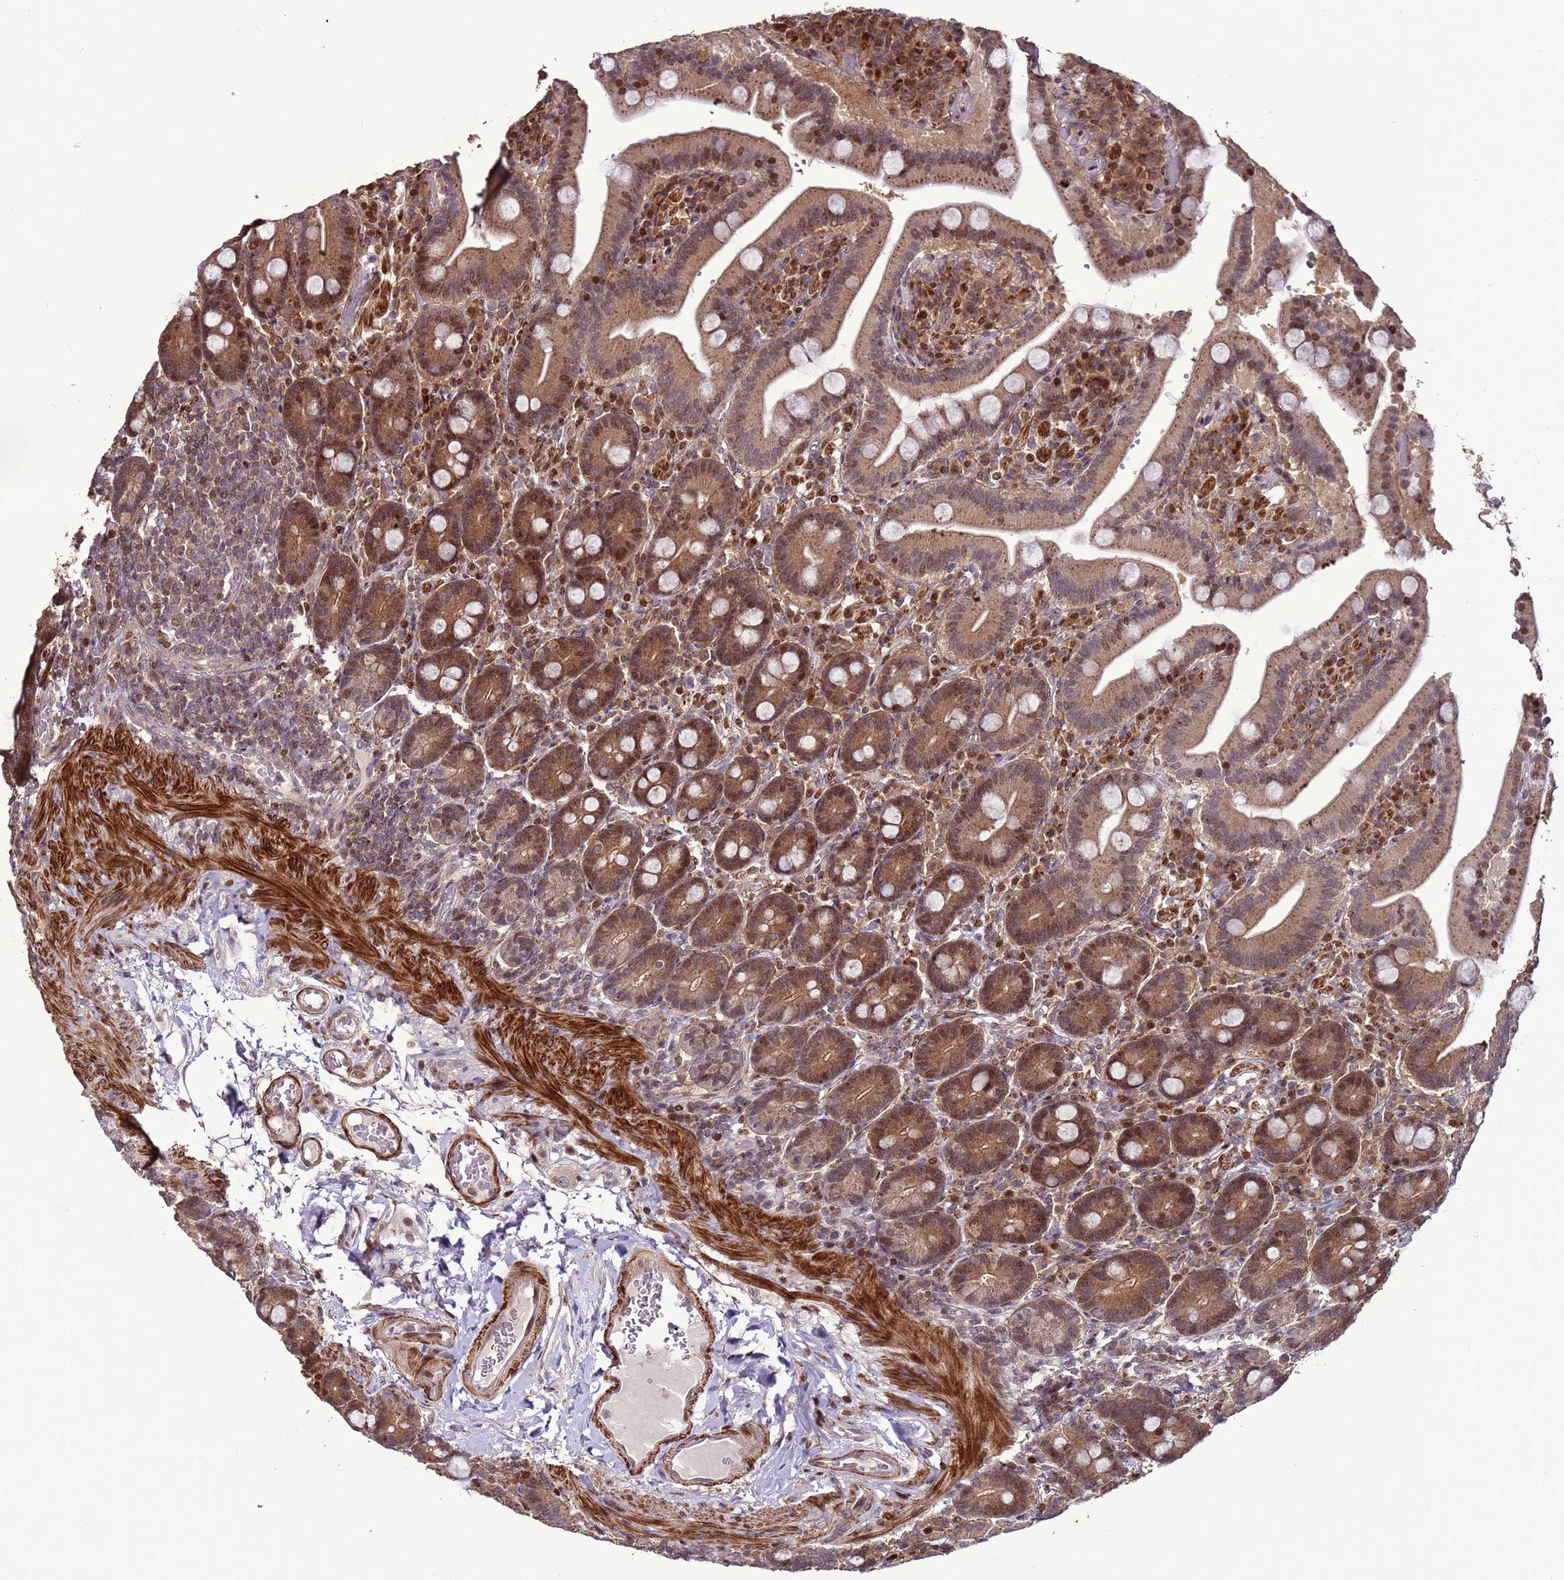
{"staining": {"intensity": "moderate", "quantity": "25%-75%", "location": "cytoplasmic/membranous,nuclear"}, "tissue": "duodenum", "cell_type": "Glandular cells", "image_type": "normal", "snomed": [{"axis": "morphology", "description": "Normal tissue, NOS"}, {"axis": "topography", "description": "Duodenum"}], "caption": "Immunohistochemistry image of normal duodenum stained for a protein (brown), which demonstrates medium levels of moderate cytoplasmic/membranous,nuclear expression in approximately 25%-75% of glandular cells.", "gene": "HGH1", "patient": {"sex": "female", "age": 62}}